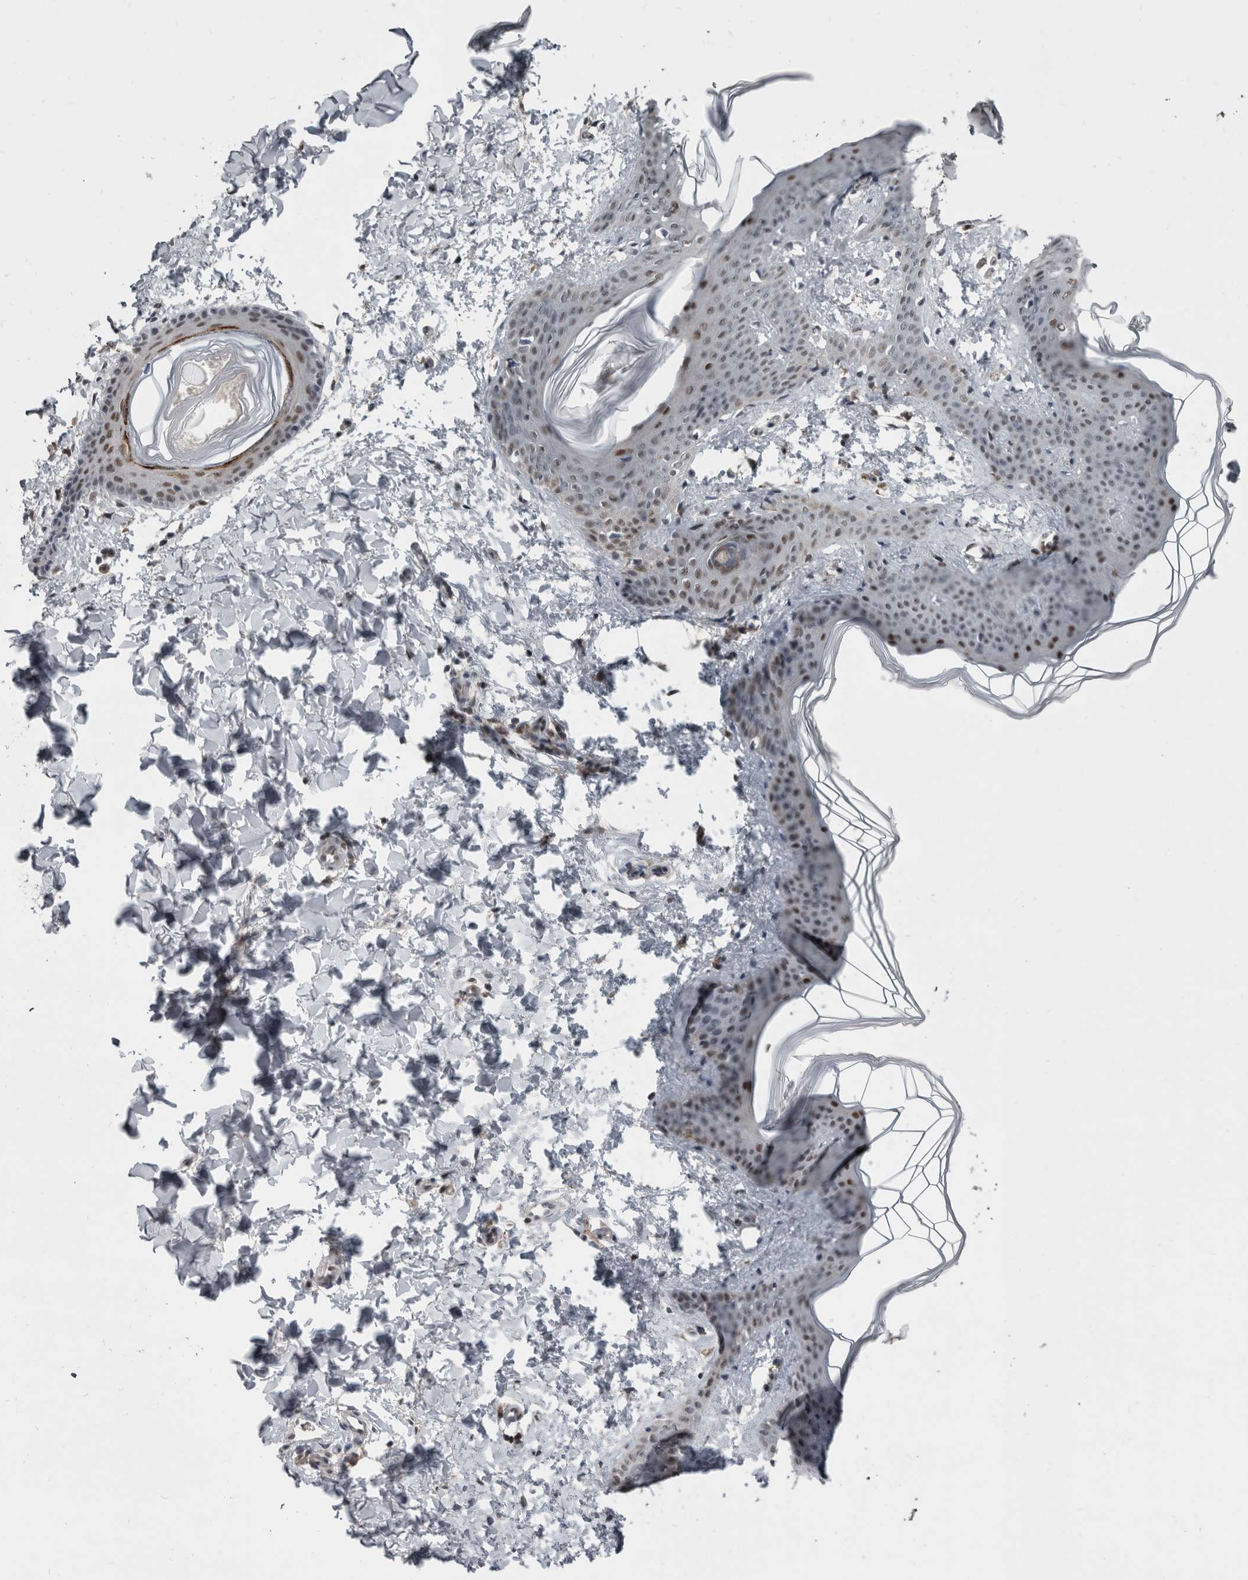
{"staining": {"intensity": "moderate", "quantity": ">75%", "location": "nuclear"}, "tissue": "skin", "cell_type": "Fibroblasts", "image_type": "normal", "snomed": [{"axis": "morphology", "description": "Normal tissue, NOS"}, {"axis": "topography", "description": "Skin"}], "caption": "DAB (3,3'-diaminobenzidine) immunohistochemical staining of normal skin displays moderate nuclear protein expression in about >75% of fibroblasts.", "gene": "ZBTB21", "patient": {"sex": "female", "age": 17}}